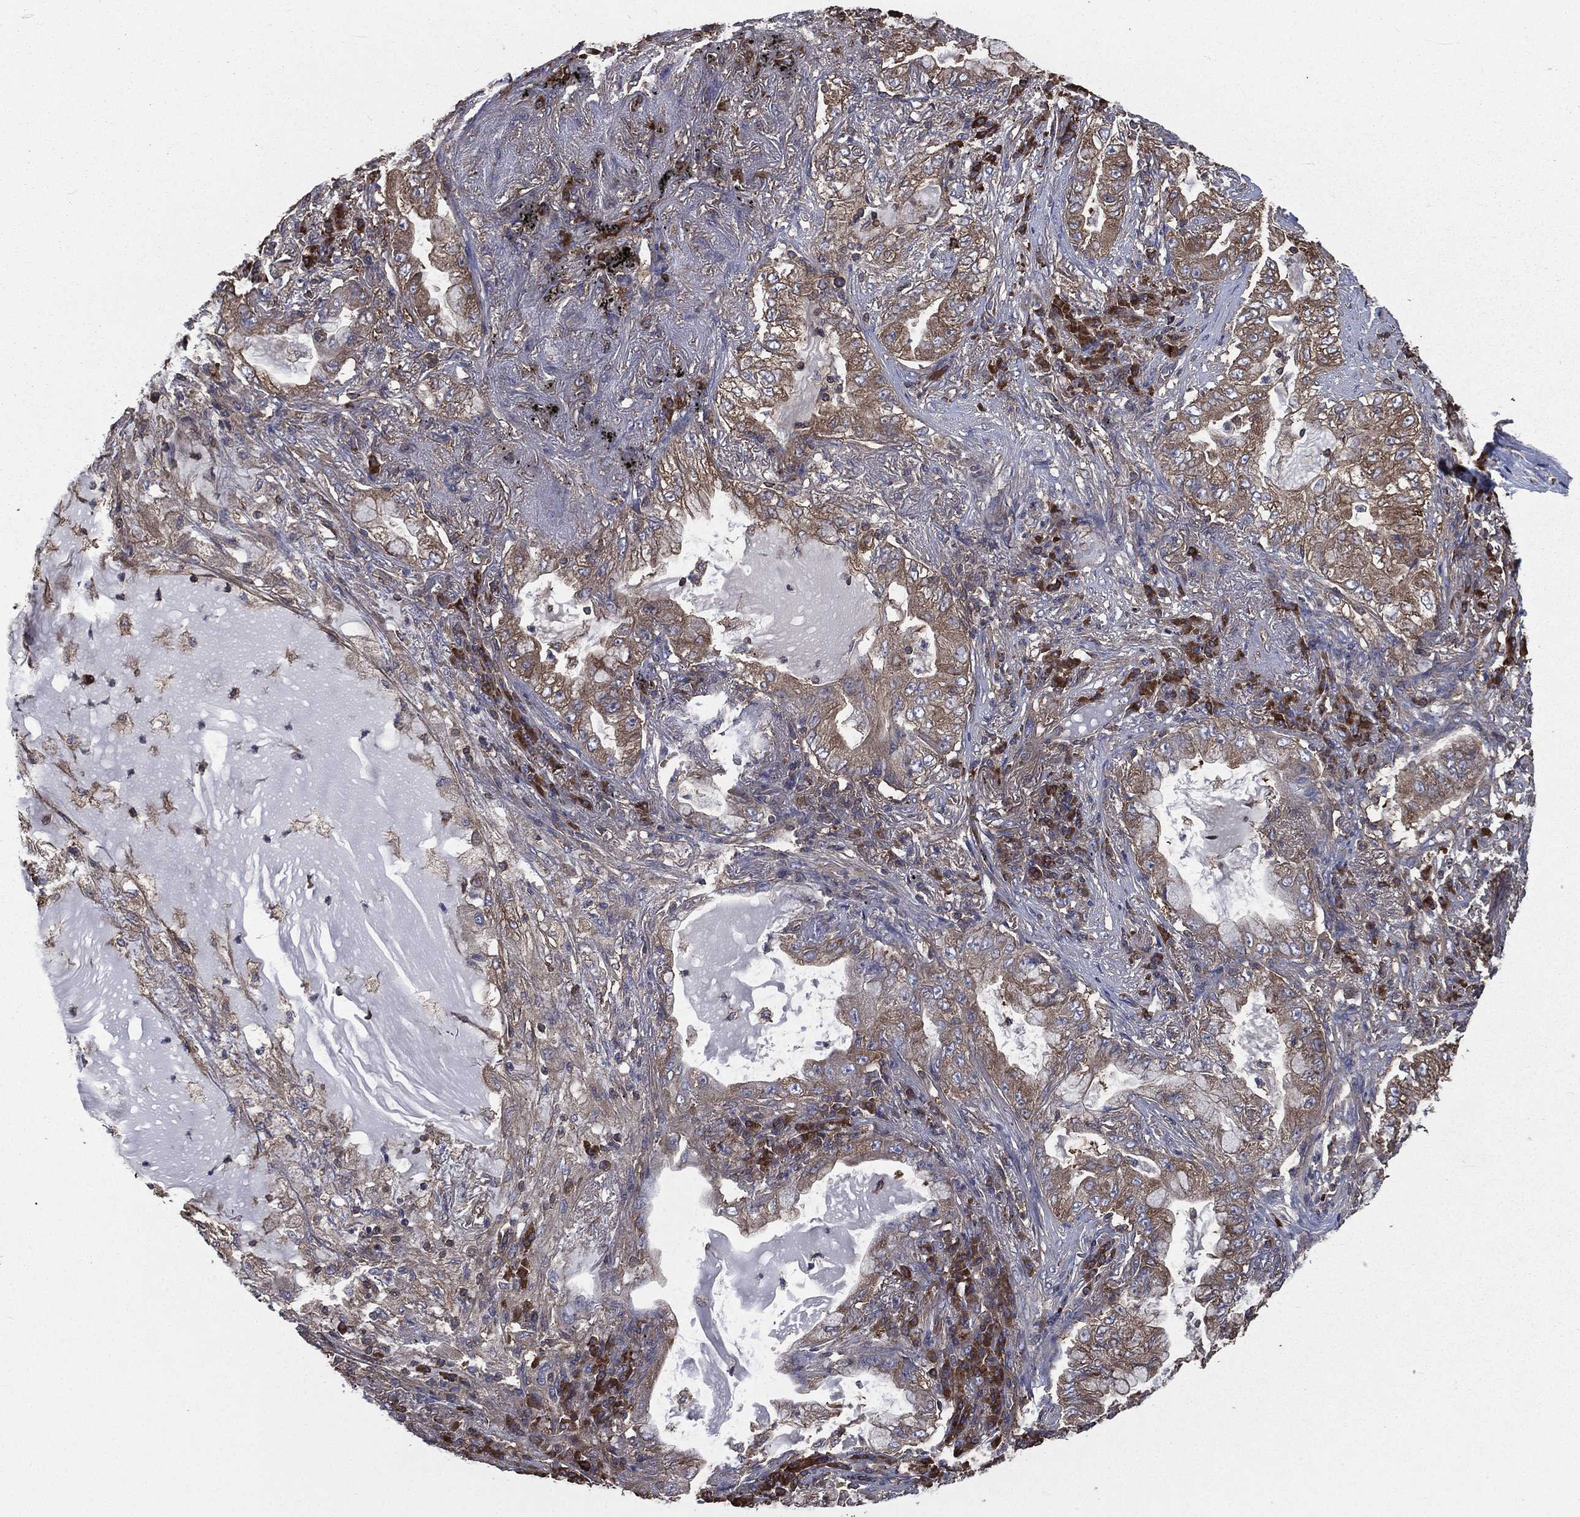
{"staining": {"intensity": "moderate", "quantity": "25%-75%", "location": "cytoplasmic/membranous"}, "tissue": "lung cancer", "cell_type": "Tumor cells", "image_type": "cancer", "snomed": [{"axis": "morphology", "description": "Adenocarcinoma, NOS"}, {"axis": "topography", "description": "Lung"}], "caption": "An image of human lung adenocarcinoma stained for a protein reveals moderate cytoplasmic/membranous brown staining in tumor cells.", "gene": "SARS1", "patient": {"sex": "female", "age": 73}}